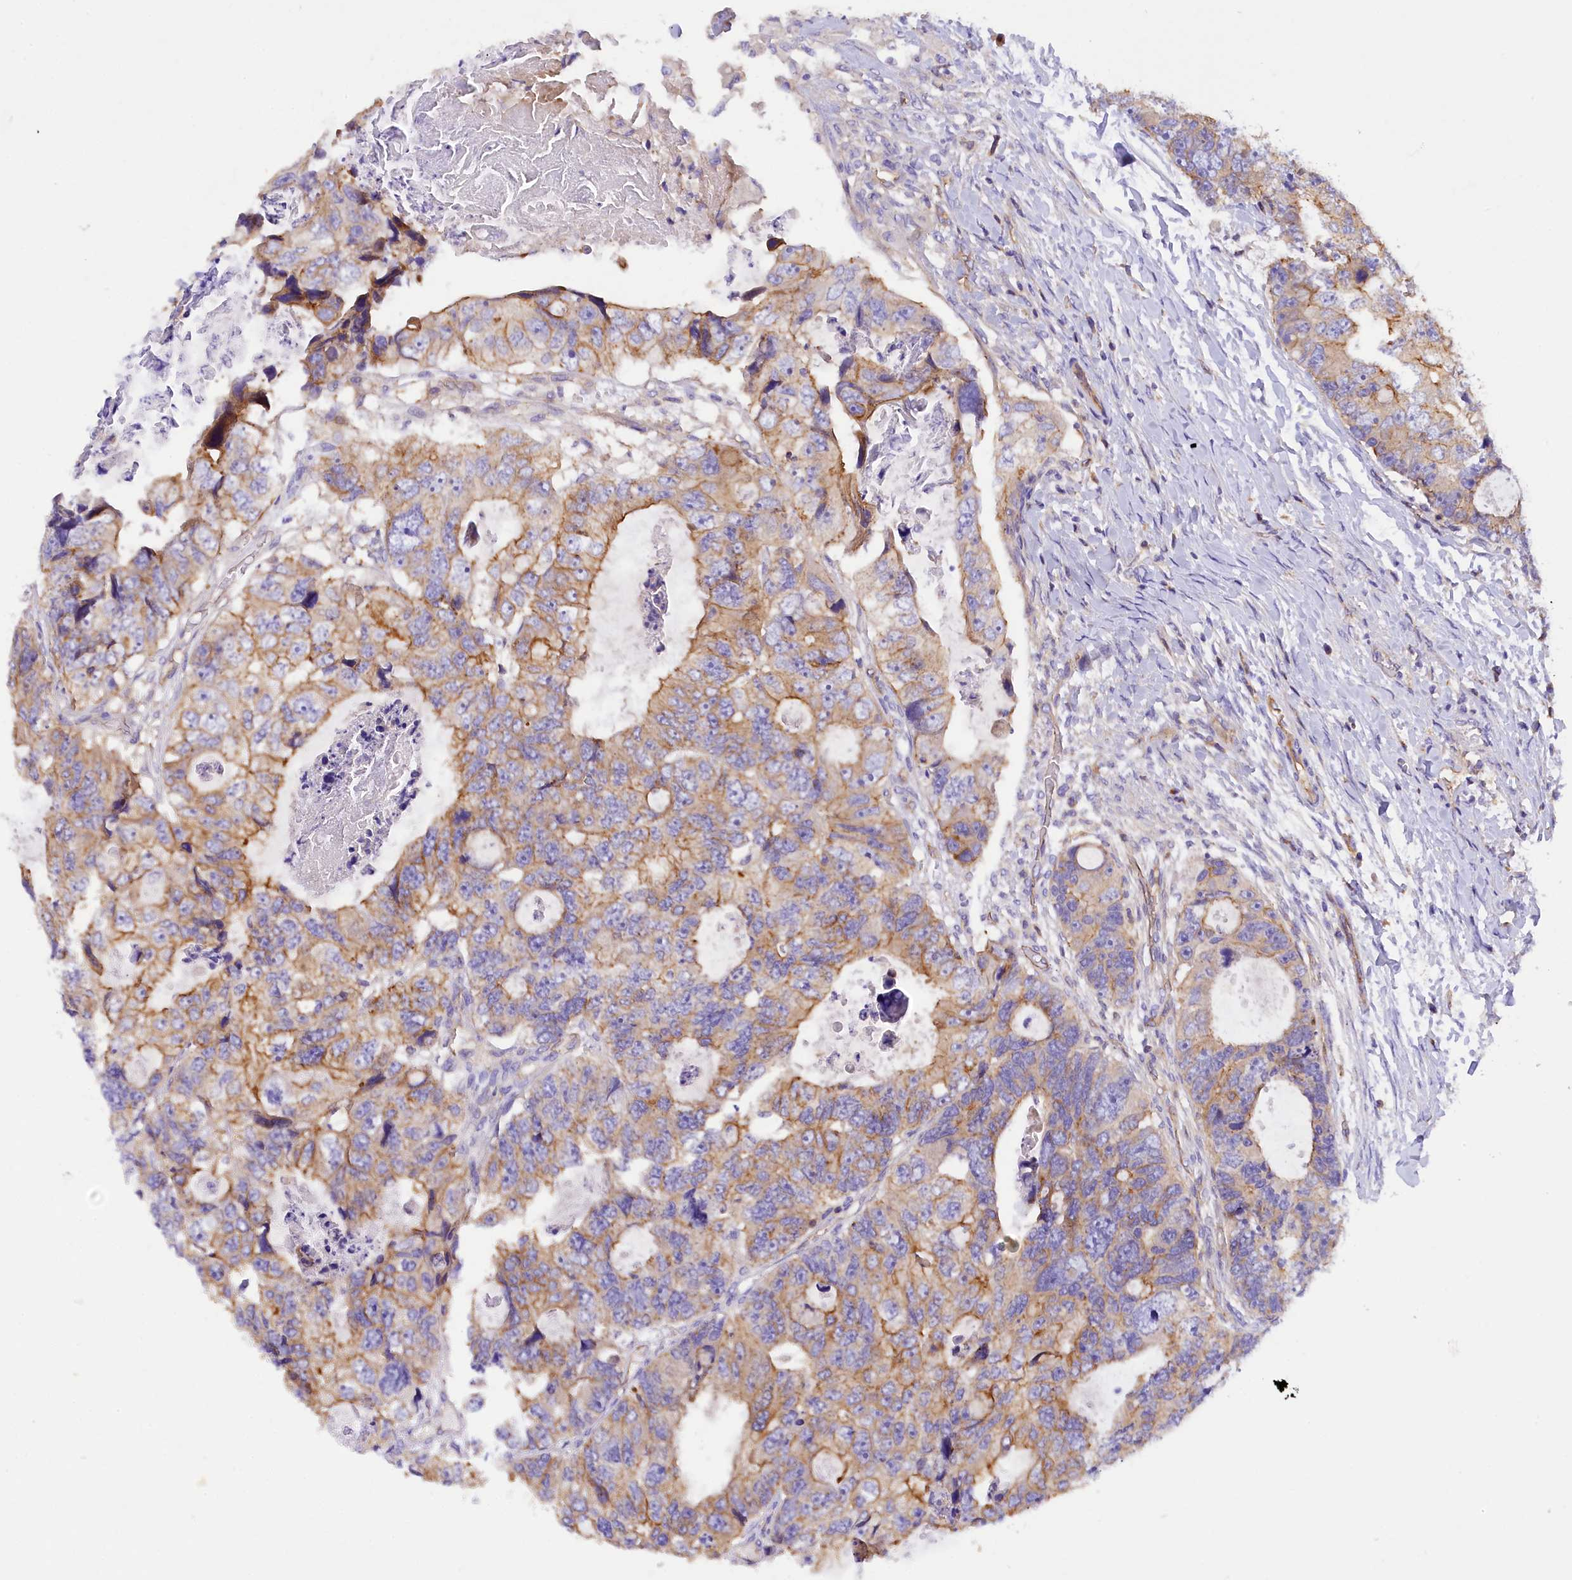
{"staining": {"intensity": "moderate", "quantity": "25%-75%", "location": "cytoplasmic/membranous"}, "tissue": "colorectal cancer", "cell_type": "Tumor cells", "image_type": "cancer", "snomed": [{"axis": "morphology", "description": "Adenocarcinoma, NOS"}, {"axis": "topography", "description": "Rectum"}], "caption": "An image of adenocarcinoma (colorectal) stained for a protein shows moderate cytoplasmic/membranous brown staining in tumor cells.", "gene": "FAM193A", "patient": {"sex": "male", "age": 59}}